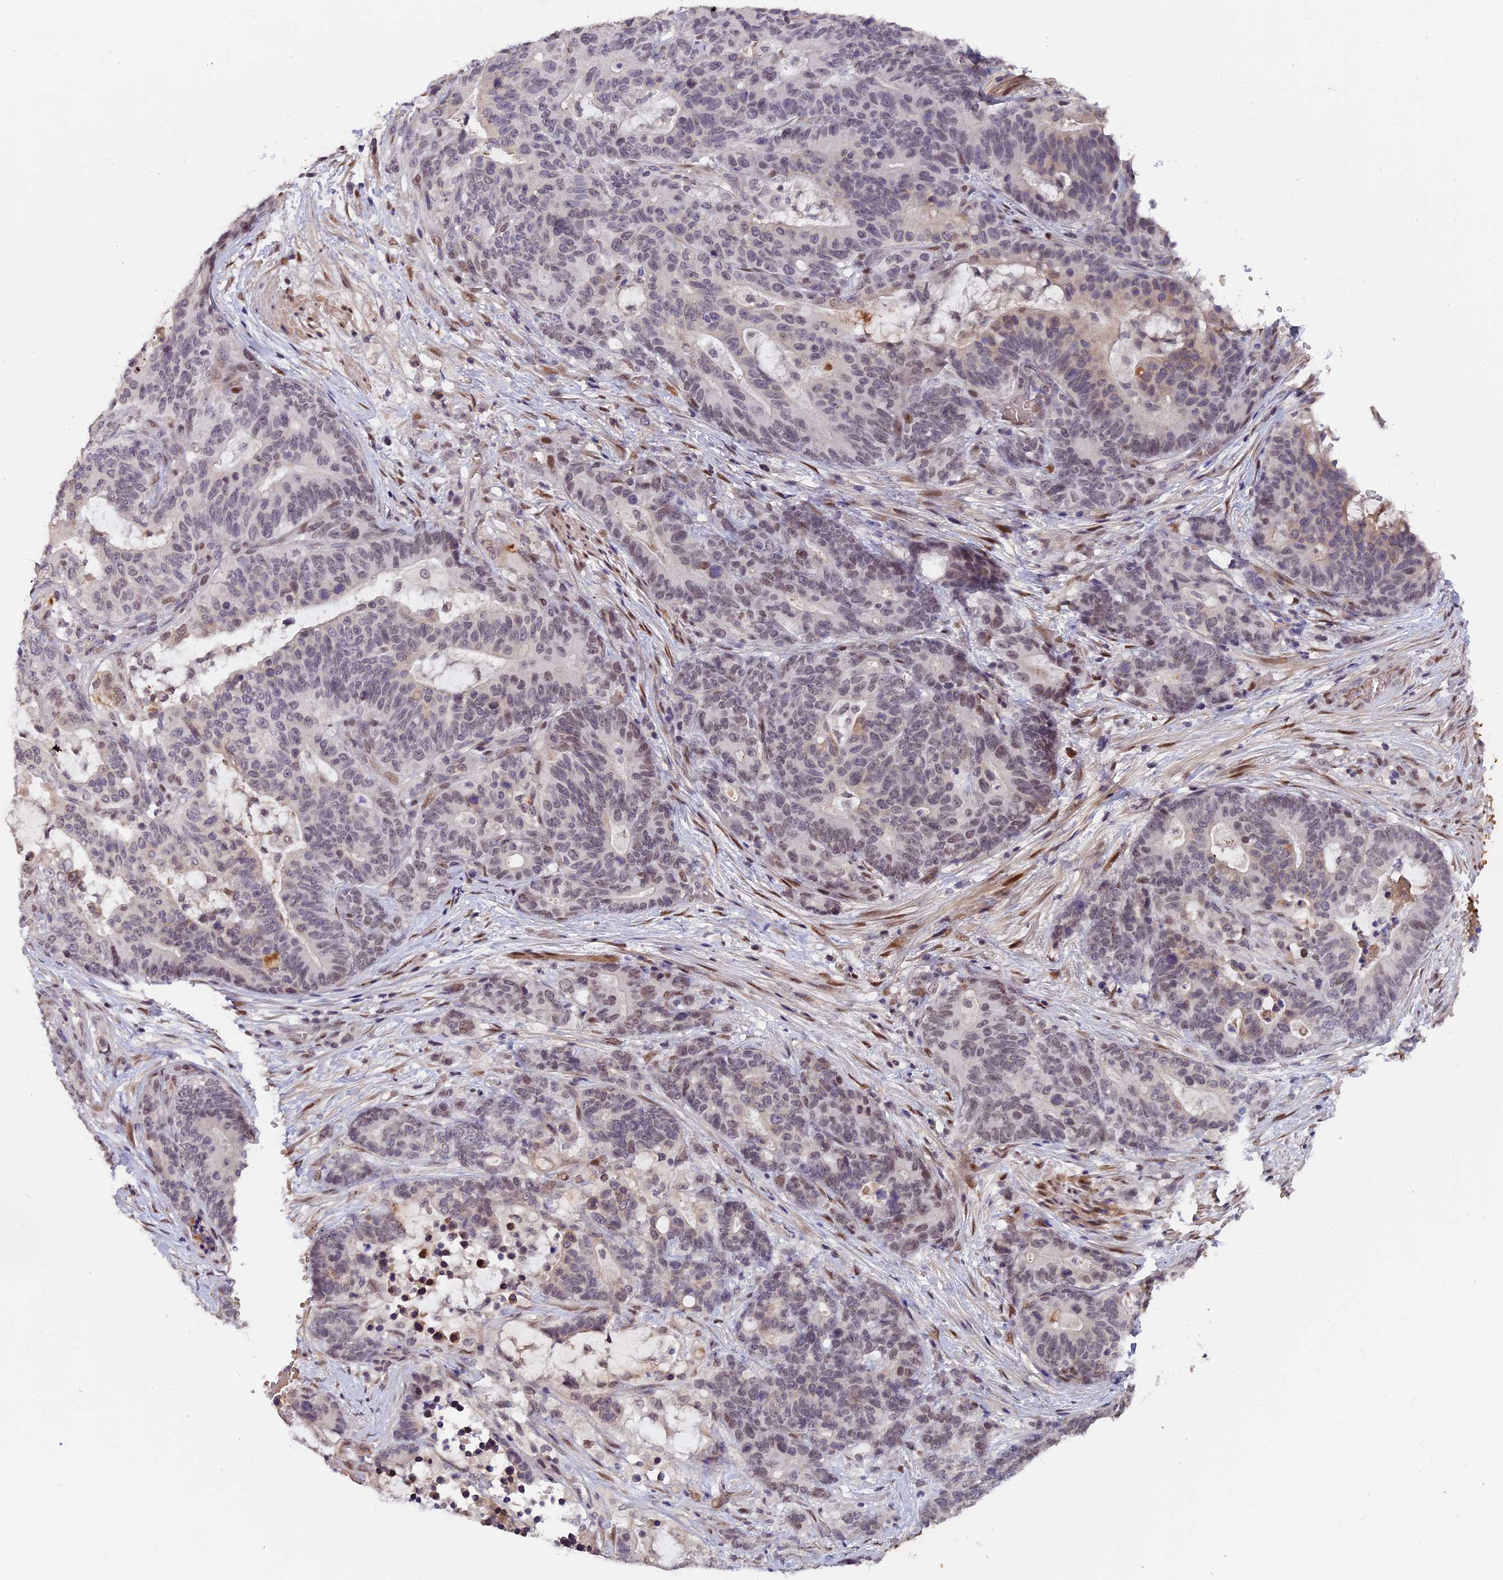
{"staining": {"intensity": "weak", "quantity": "25%-75%", "location": "nuclear"}, "tissue": "stomach cancer", "cell_type": "Tumor cells", "image_type": "cancer", "snomed": [{"axis": "morphology", "description": "Normal tissue, NOS"}, {"axis": "morphology", "description": "Adenocarcinoma, NOS"}, {"axis": "topography", "description": "Stomach"}], "caption": "Approximately 25%-75% of tumor cells in human stomach adenocarcinoma display weak nuclear protein expression as visualized by brown immunohistochemical staining.", "gene": "PYGO1", "patient": {"sex": "female", "age": 64}}